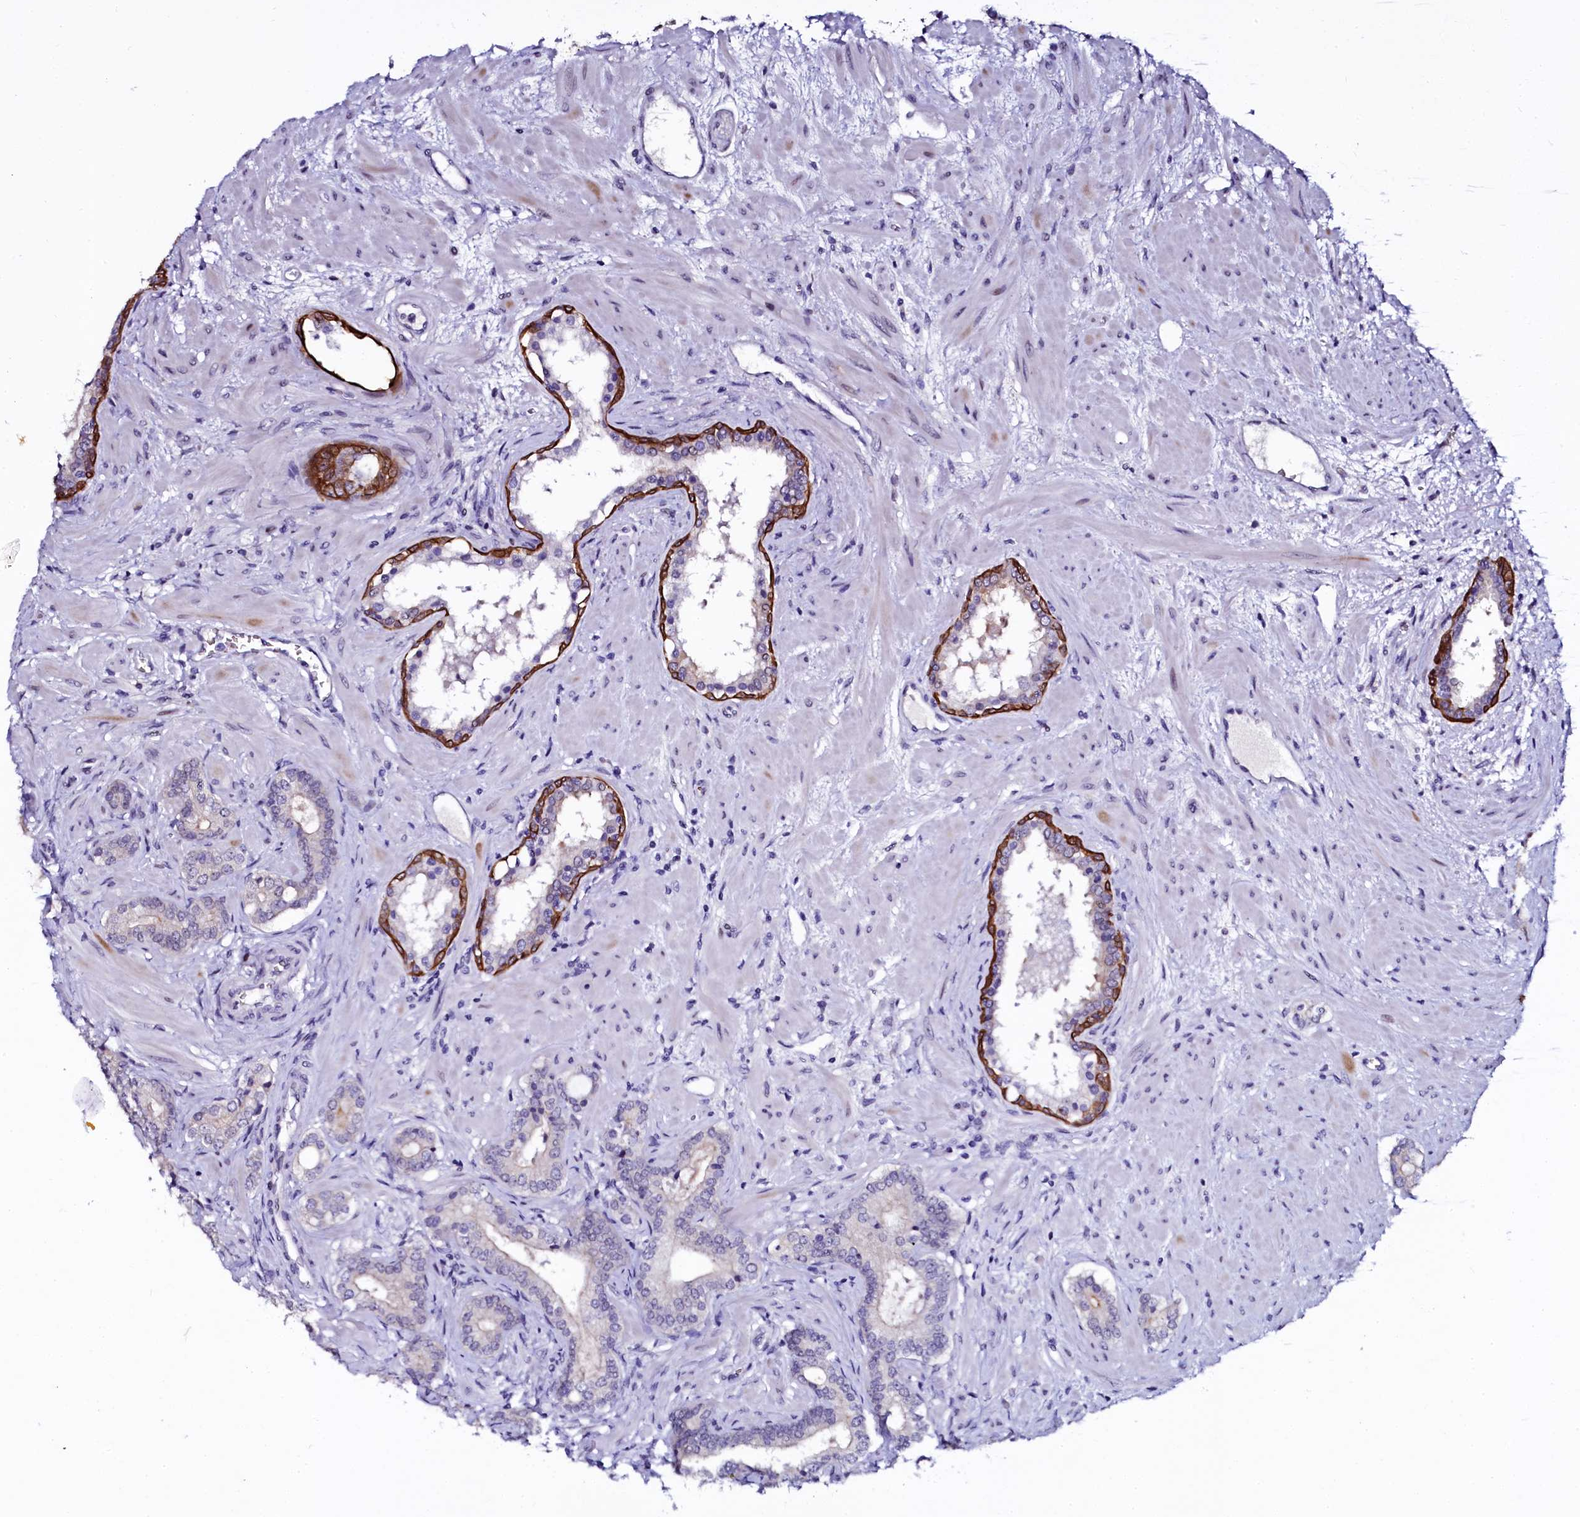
{"staining": {"intensity": "weak", "quantity": "<25%", "location": "cytoplasmic/membranous"}, "tissue": "prostate cancer", "cell_type": "Tumor cells", "image_type": "cancer", "snomed": [{"axis": "morphology", "description": "Adenocarcinoma, High grade"}, {"axis": "topography", "description": "Prostate"}], "caption": "The histopathology image displays no significant expression in tumor cells of prostate cancer (adenocarcinoma (high-grade)). Brightfield microscopy of immunohistochemistry (IHC) stained with DAB (3,3'-diaminobenzidine) (brown) and hematoxylin (blue), captured at high magnification.", "gene": "CTDSPL2", "patient": {"sex": "male", "age": 64}}